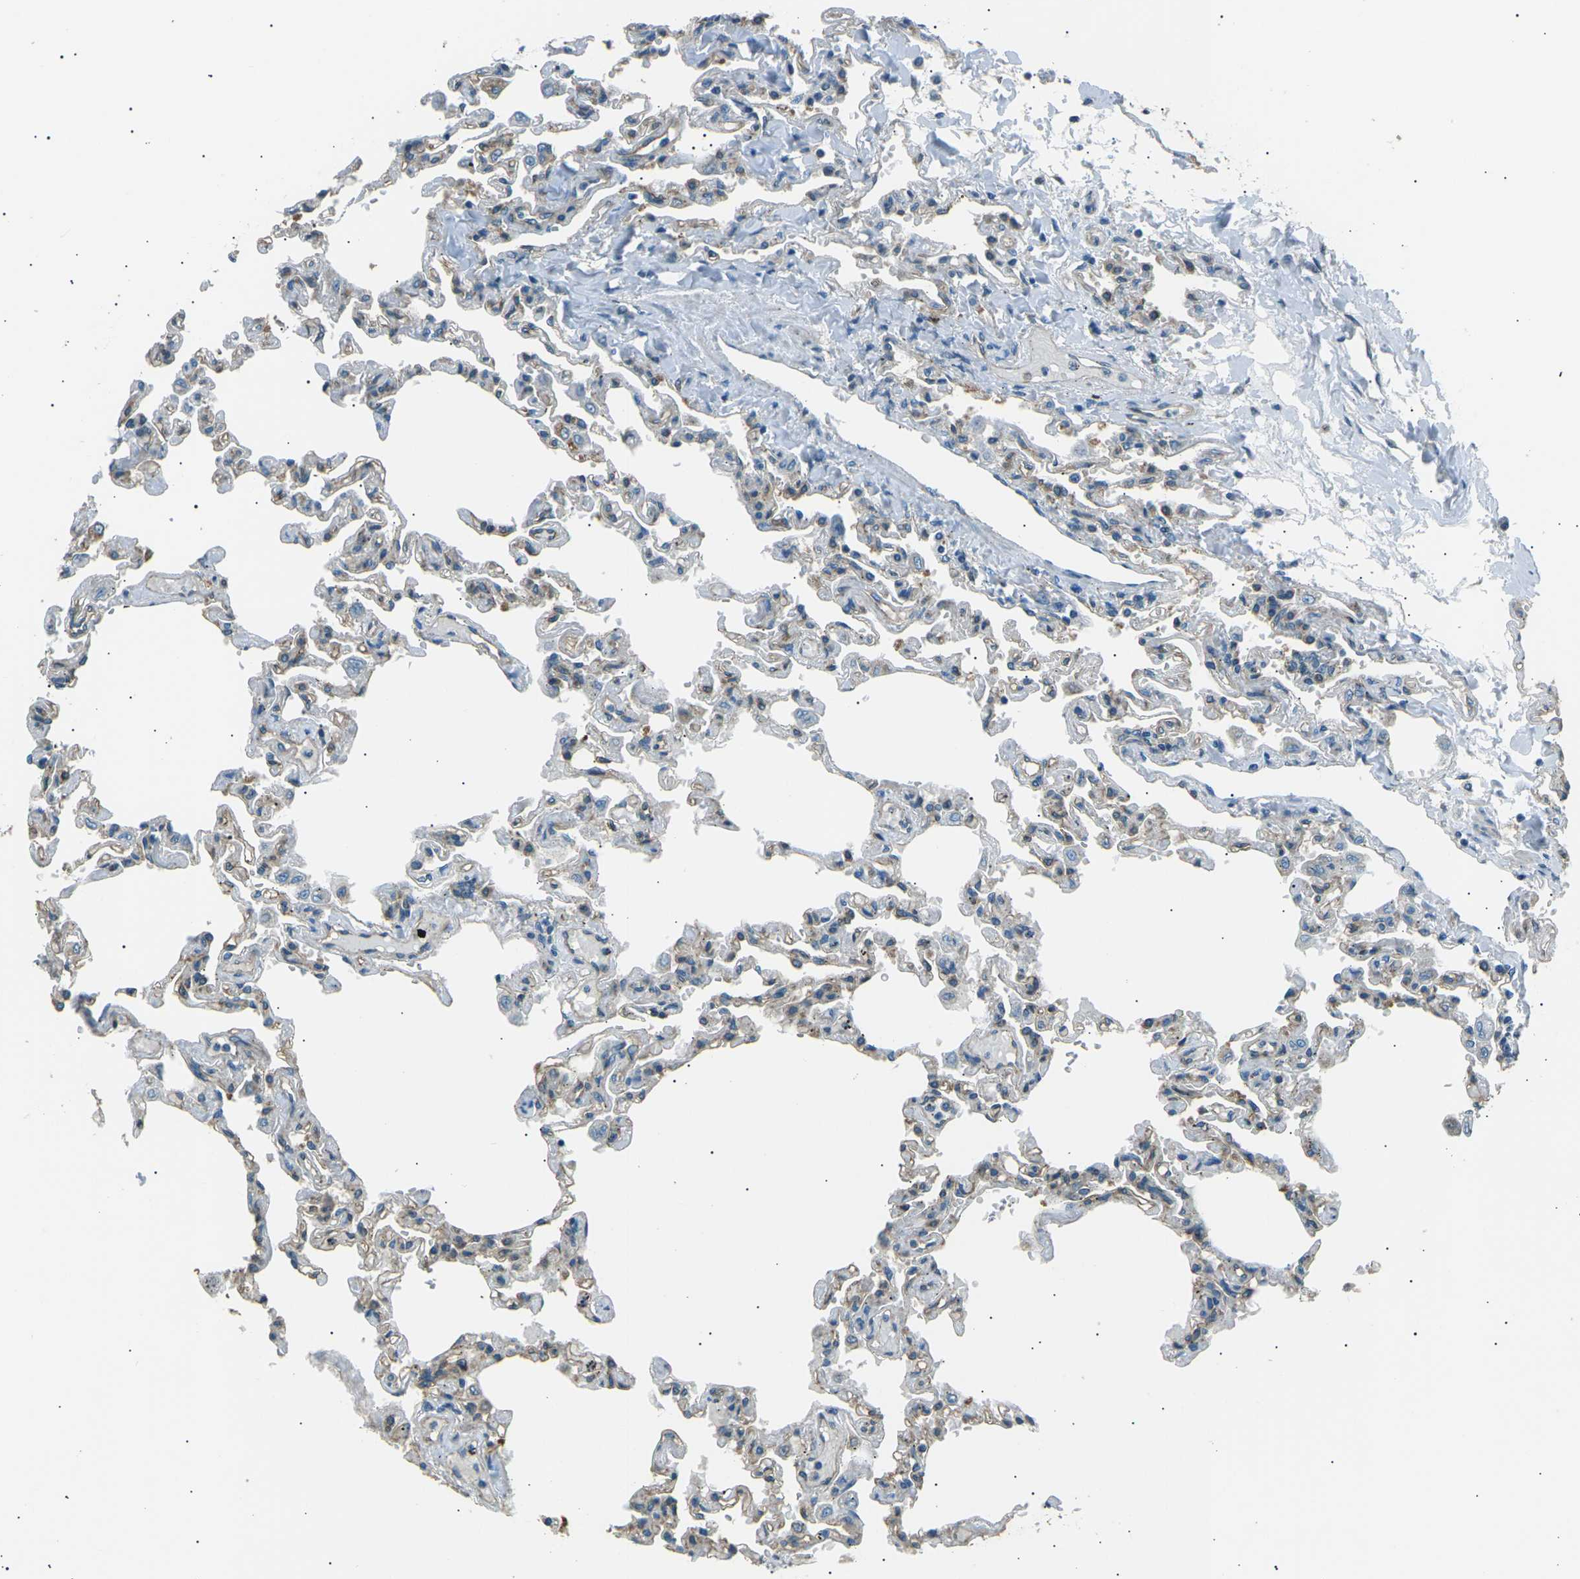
{"staining": {"intensity": "weak", "quantity": "<25%", "location": "cytoplasmic/membranous"}, "tissue": "lung", "cell_type": "Alveolar cells", "image_type": "normal", "snomed": [{"axis": "morphology", "description": "Normal tissue, NOS"}, {"axis": "topography", "description": "Lung"}], "caption": "This is a micrograph of IHC staining of benign lung, which shows no positivity in alveolar cells. (DAB (3,3'-diaminobenzidine) immunohistochemistry, high magnification).", "gene": "SLK", "patient": {"sex": "male", "age": 21}}